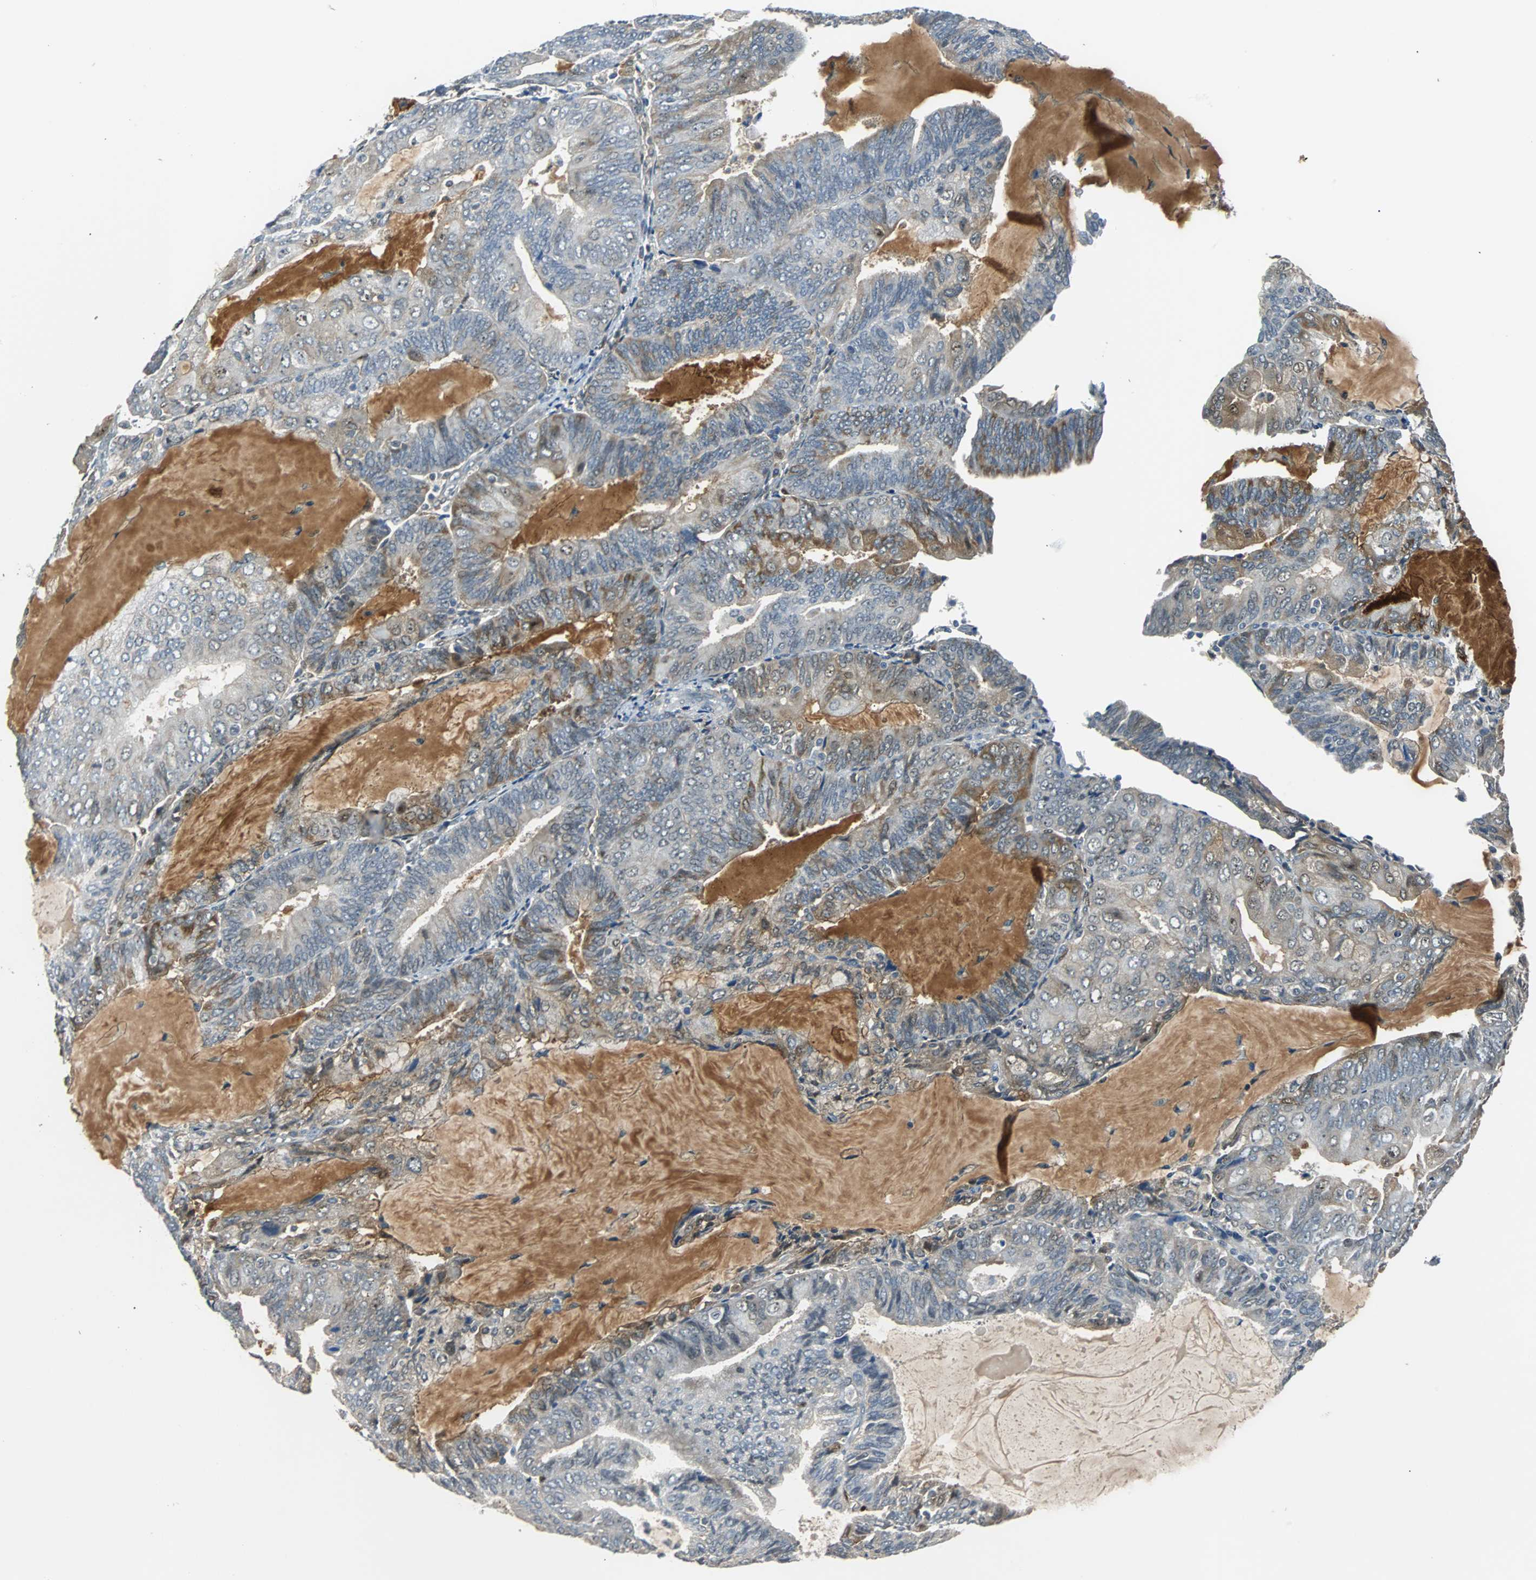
{"staining": {"intensity": "moderate", "quantity": "<25%", "location": "cytoplasmic/membranous"}, "tissue": "endometrial cancer", "cell_type": "Tumor cells", "image_type": "cancer", "snomed": [{"axis": "morphology", "description": "Adenocarcinoma, NOS"}, {"axis": "topography", "description": "Endometrium"}], "caption": "A low amount of moderate cytoplasmic/membranous positivity is appreciated in approximately <25% of tumor cells in endometrial adenocarcinoma tissue.", "gene": "FHL2", "patient": {"sex": "female", "age": 81}}